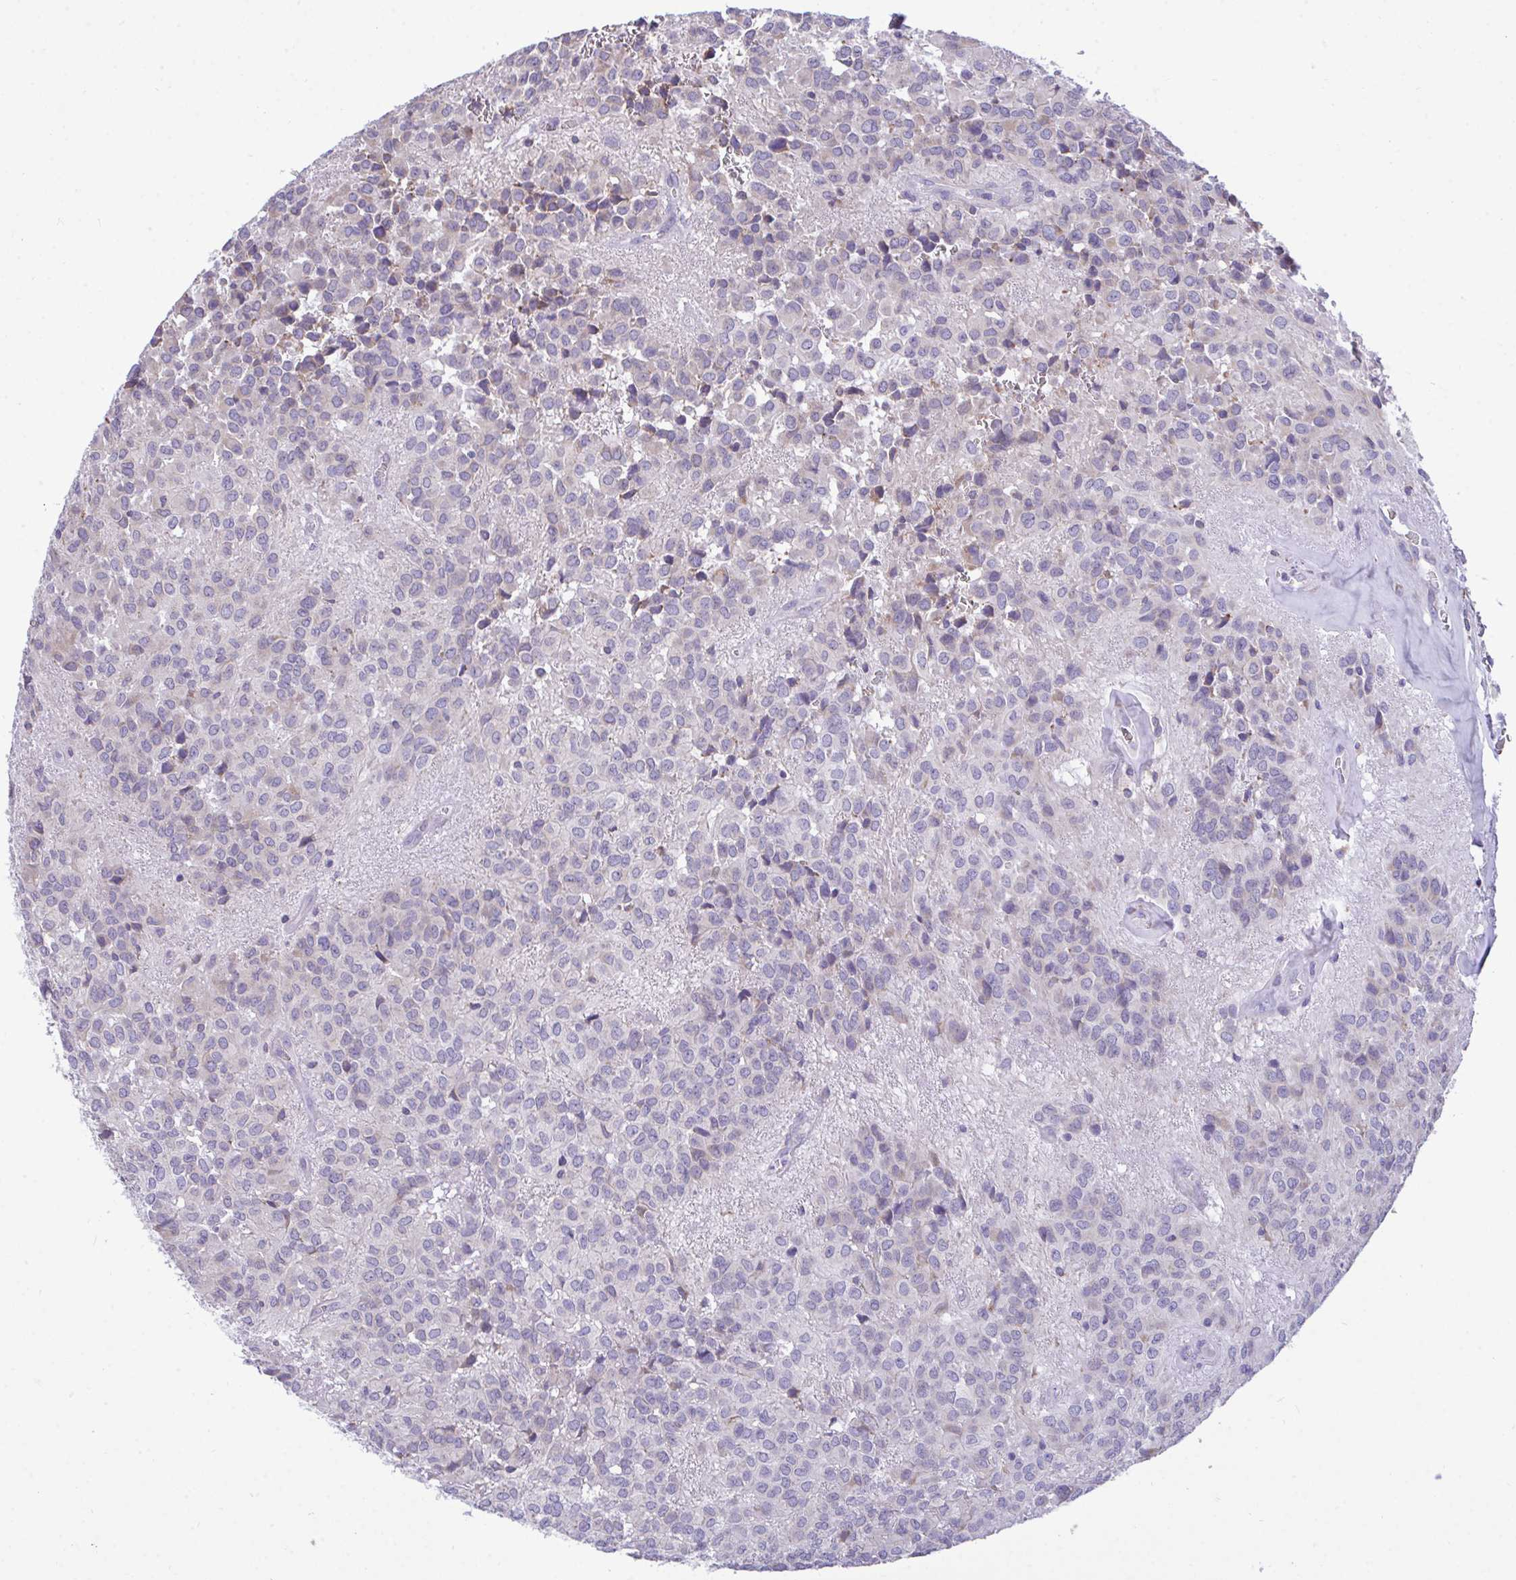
{"staining": {"intensity": "negative", "quantity": "none", "location": "none"}, "tissue": "glioma", "cell_type": "Tumor cells", "image_type": "cancer", "snomed": [{"axis": "morphology", "description": "Glioma, malignant, Low grade"}, {"axis": "topography", "description": "Brain"}], "caption": "Immunohistochemical staining of human malignant low-grade glioma demonstrates no significant positivity in tumor cells.", "gene": "PIGK", "patient": {"sex": "male", "age": 56}}